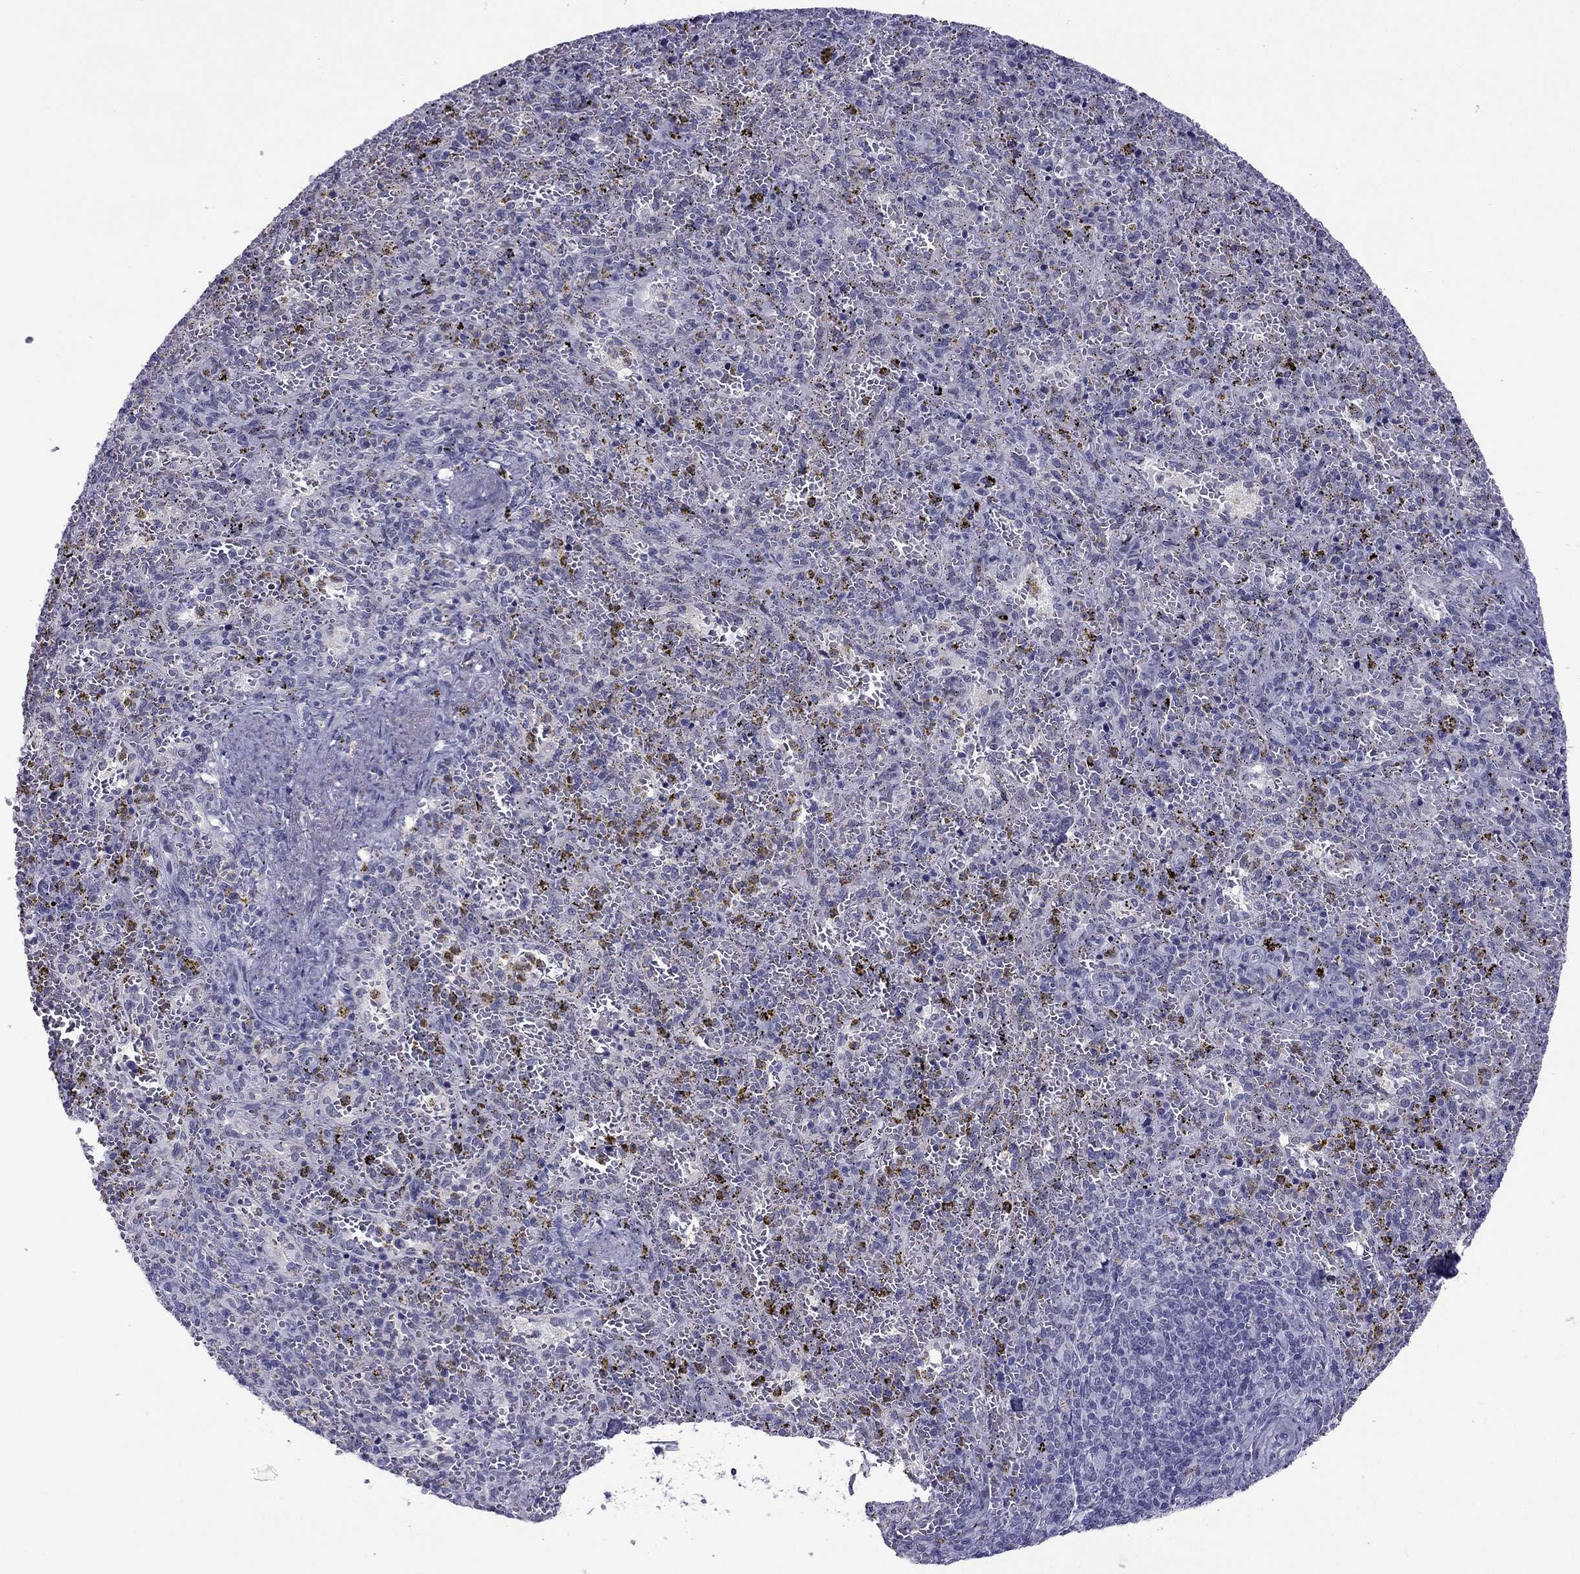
{"staining": {"intensity": "negative", "quantity": "none", "location": "none"}, "tissue": "spleen", "cell_type": "Cells in red pulp", "image_type": "normal", "snomed": [{"axis": "morphology", "description": "Normal tissue, NOS"}, {"axis": "topography", "description": "Spleen"}], "caption": "High power microscopy photomicrograph of an immunohistochemistry (IHC) photomicrograph of unremarkable spleen, revealing no significant expression in cells in red pulp.", "gene": "MYLK3", "patient": {"sex": "female", "age": 50}}